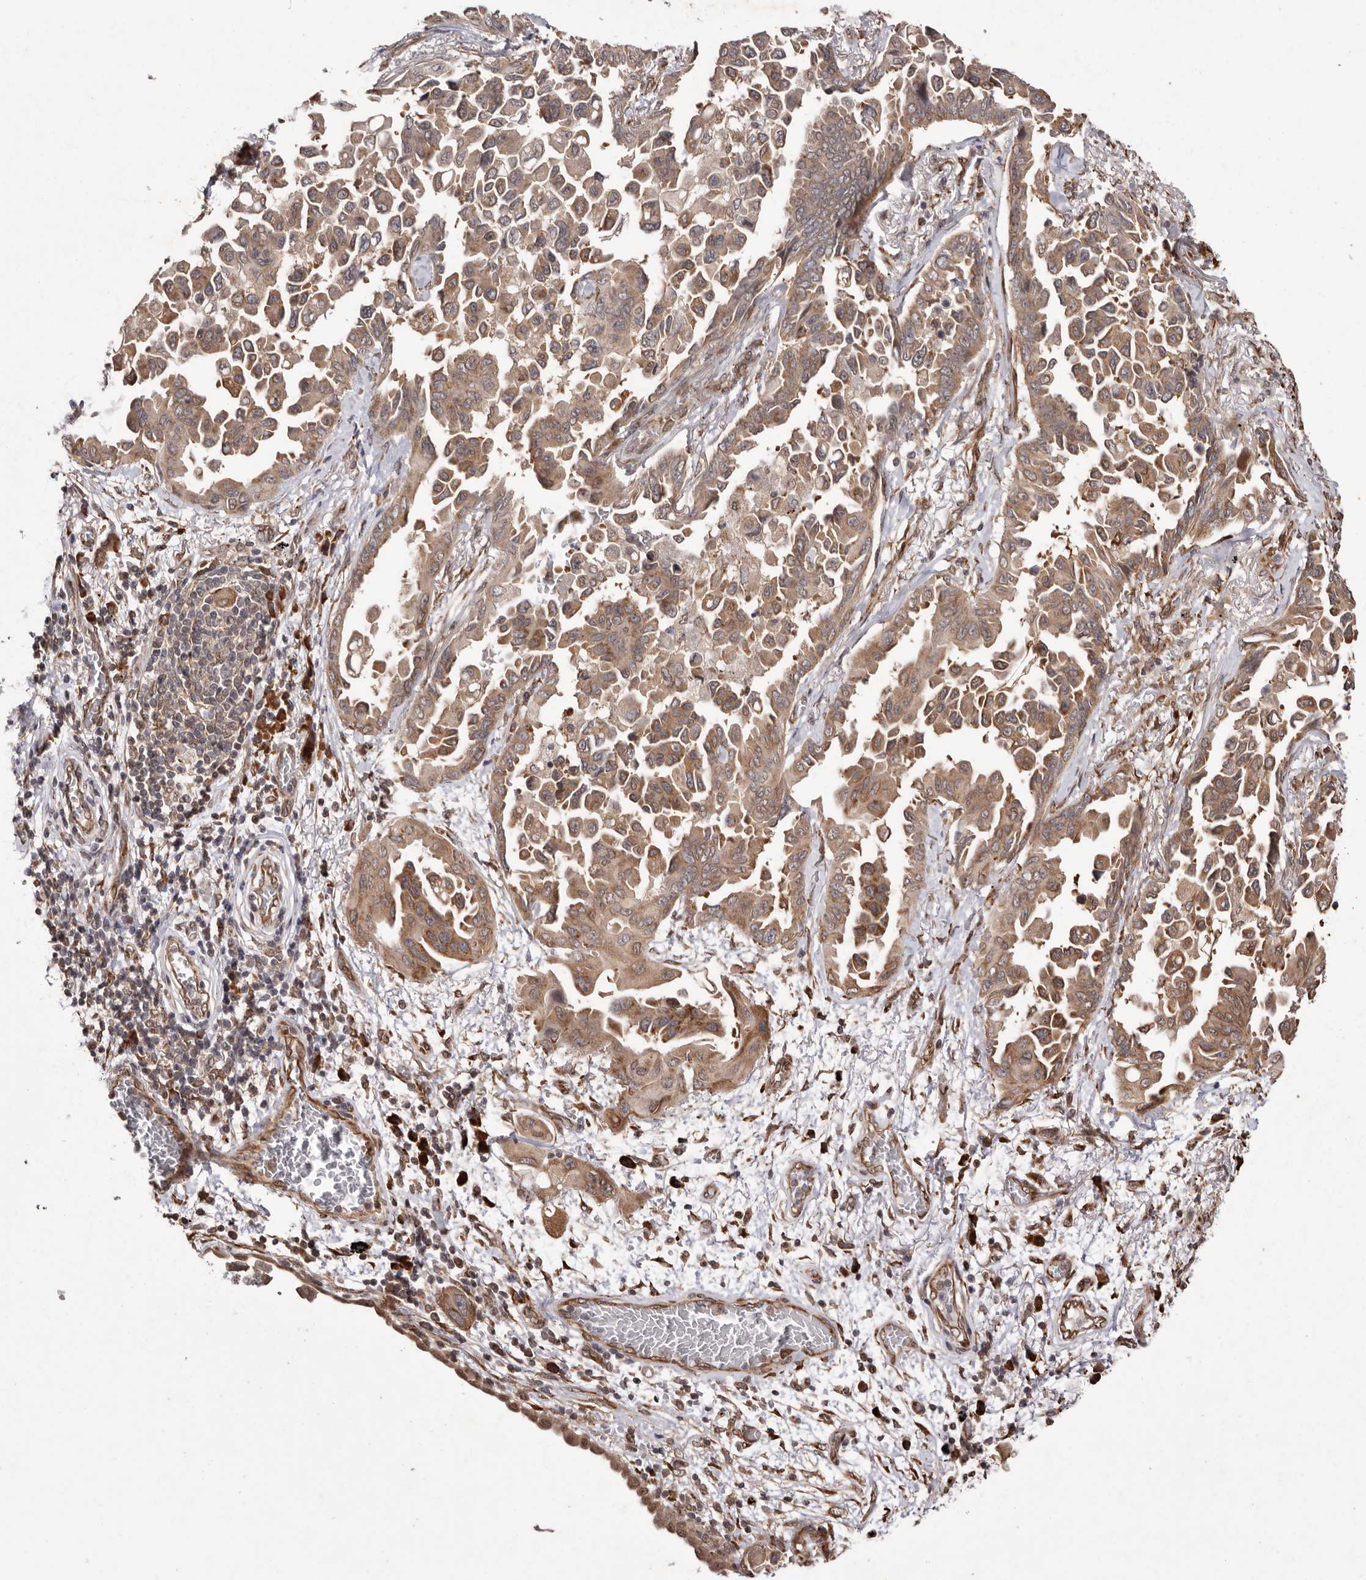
{"staining": {"intensity": "moderate", "quantity": ">75%", "location": "cytoplasmic/membranous"}, "tissue": "lung cancer", "cell_type": "Tumor cells", "image_type": "cancer", "snomed": [{"axis": "morphology", "description": "Adenocarcinoma, NOS"}, {"axis": "topography", "description": "Lung"}], "caption": "Protein staining reveals moderate cytoplasmic/membranous staining in about >75% of tumor cells in adenocarcinoma (lung).", "gene": "LRGUK", "patient": {"sex": "female", "age": 67}}